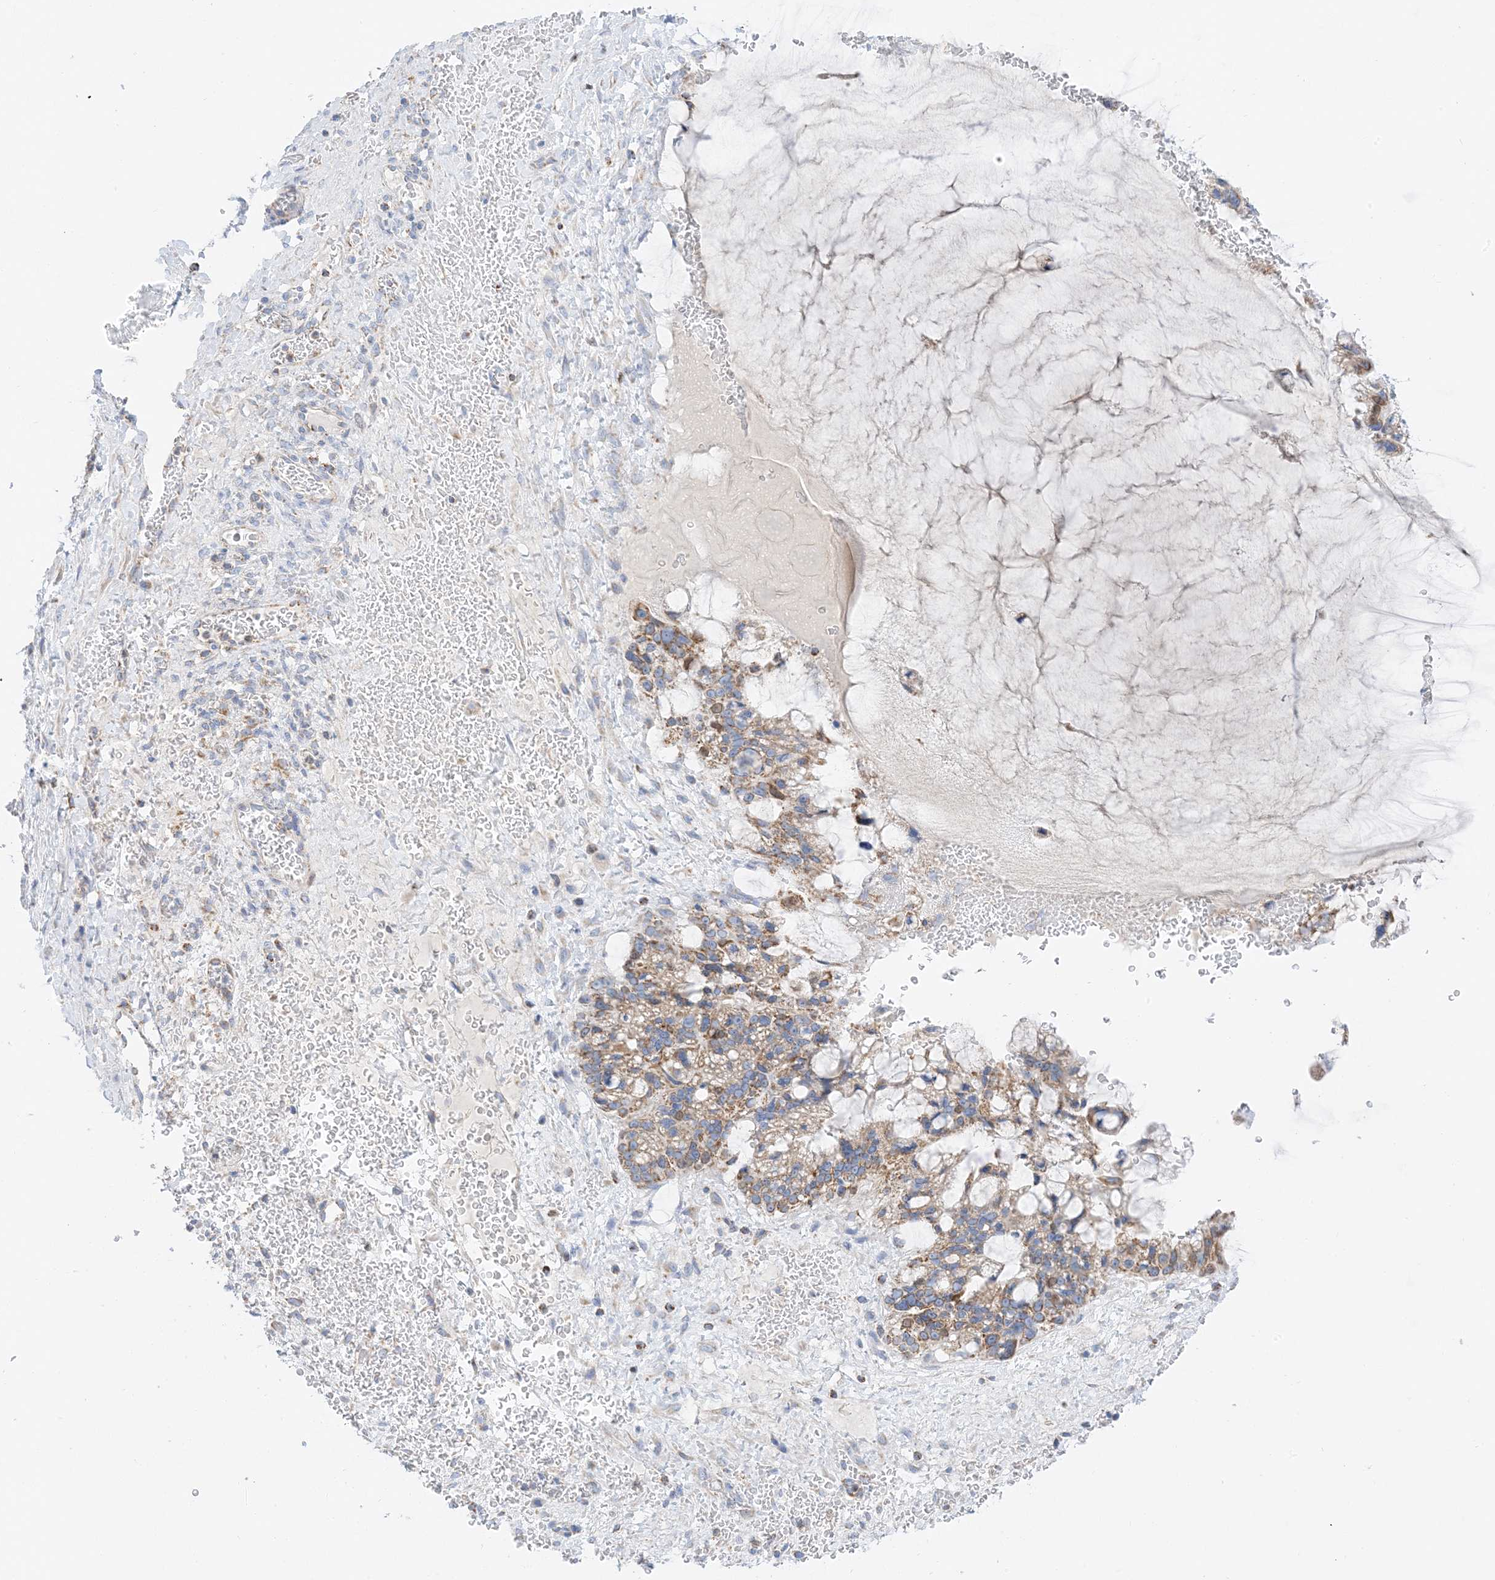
{"staining": {"intensity": "moderate", "quantity": "25%-75%", "location": "cytoplasmic/membranous"}, "tissue": "ovarian cancer", "cell_type": "Tumor cells", "image_type": "cancer", "snomed": [{"axis": "morphology", "description": "Cystadenocarcinoma, mucinous, NOS"}, {"axis": "topography", "description": "Ovary"}], "caption": "Human ovarian mucinous cystadenocarcinoma stained for a protein (brown) reveals moderate cytoplasmic/membranous positive staining in approximately 25%-75% of tumor cells.", "gene": "CAPN13", "patient": {"sex": "female", "age": 37}}